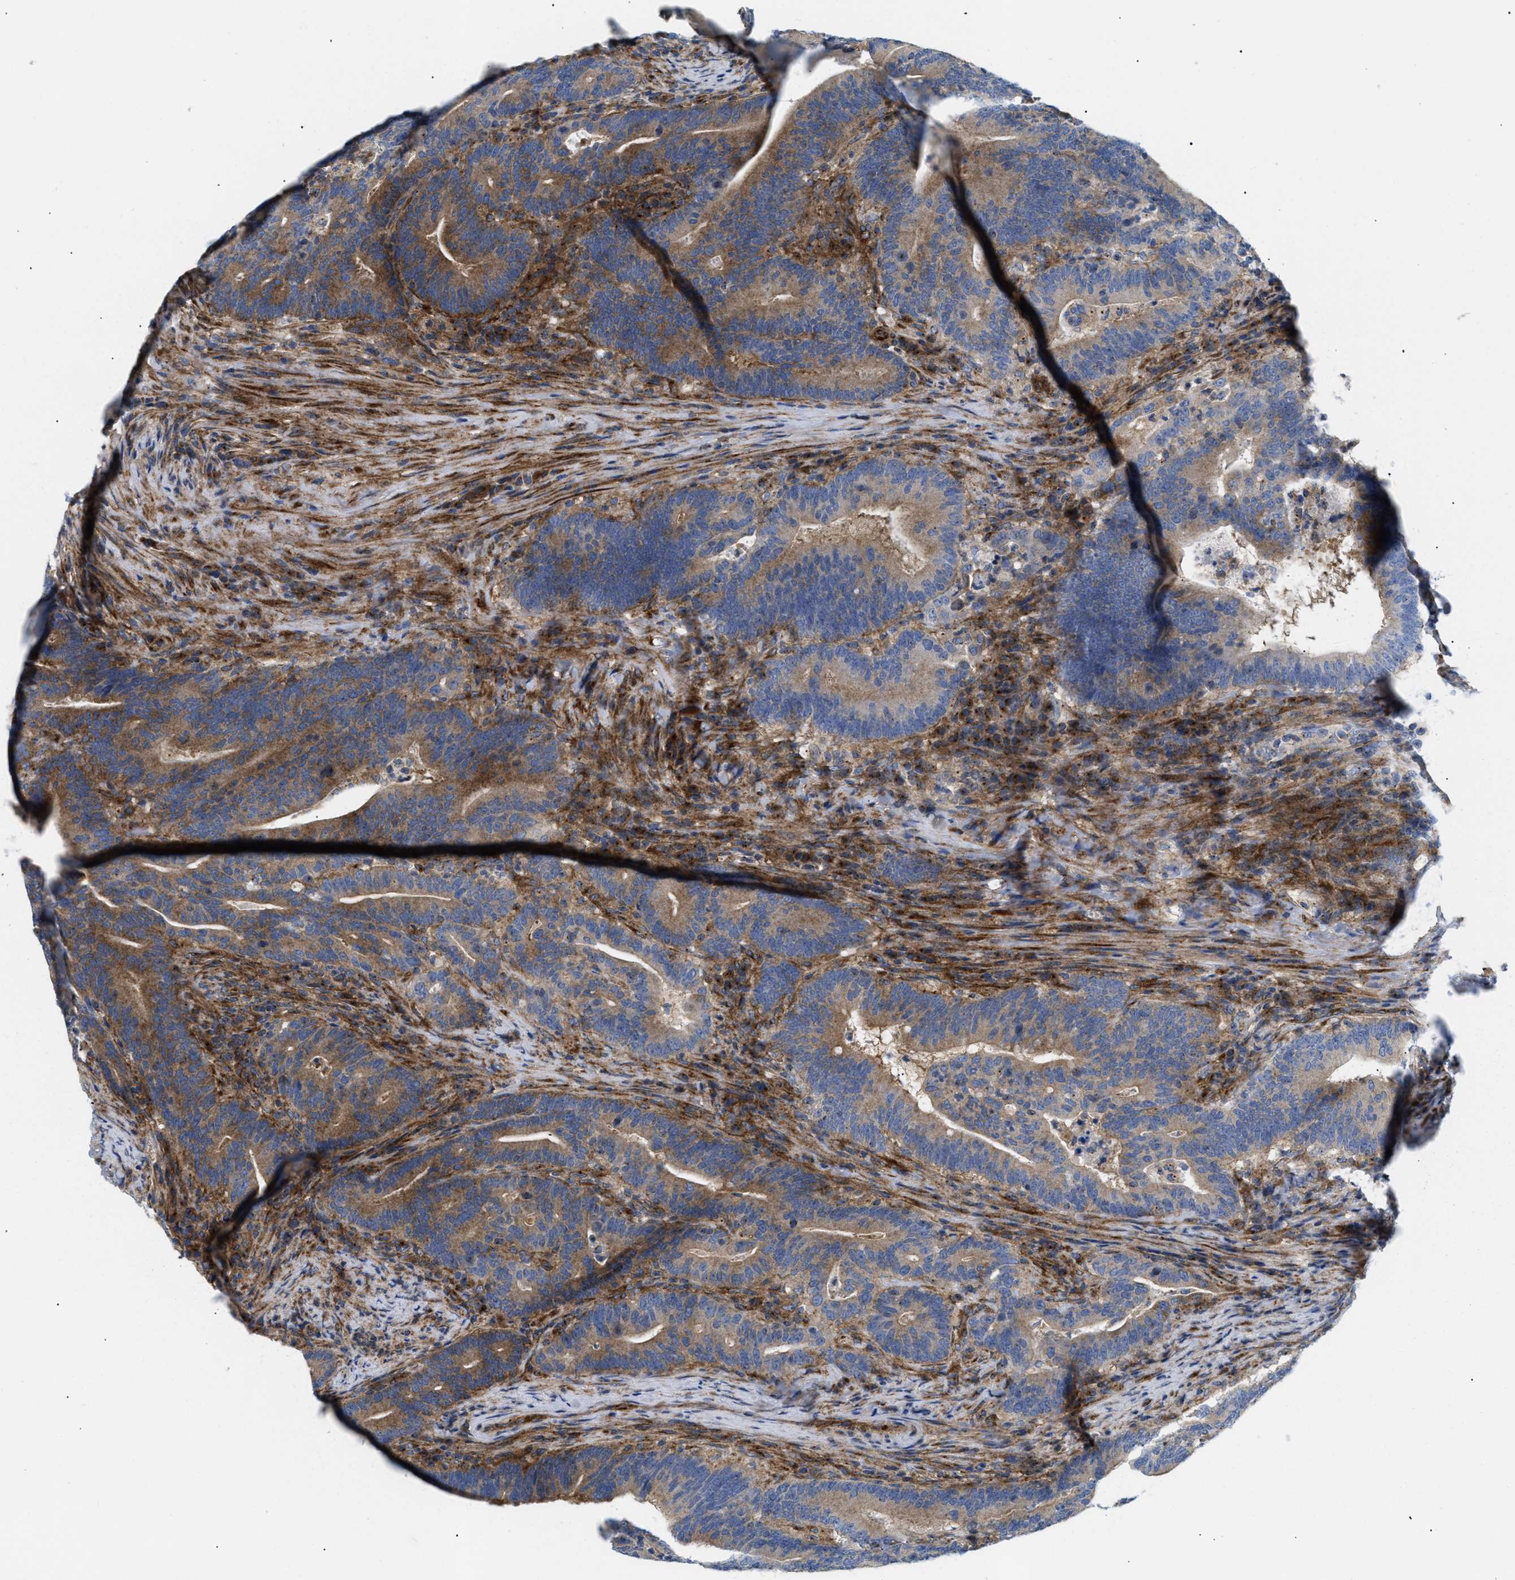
{"staining": {"intensity": "moderate", "quantity": ">75%", "location": "cytoplasmic/membranous"}, "tissue": "colorectal cancer", "cell_type": "Tumor cells", "image_type": "cancer", "snomed": [{"axis": "morphology", "description": "Normal tissue, NOS"}, {"axis": "morphology", "description": "Adenocarcinoma, NOS"}, {"axis": "topography", "description": "Colon"}], "caption": "Adenocarcinoma (colorectal) stained for a protein (brown) reveals moderate cytoplasmic/membranous positive expression in about >75% of tumor cells.", "gene": "DCTN4", "patient": {"sex": "female", "age": 66}}